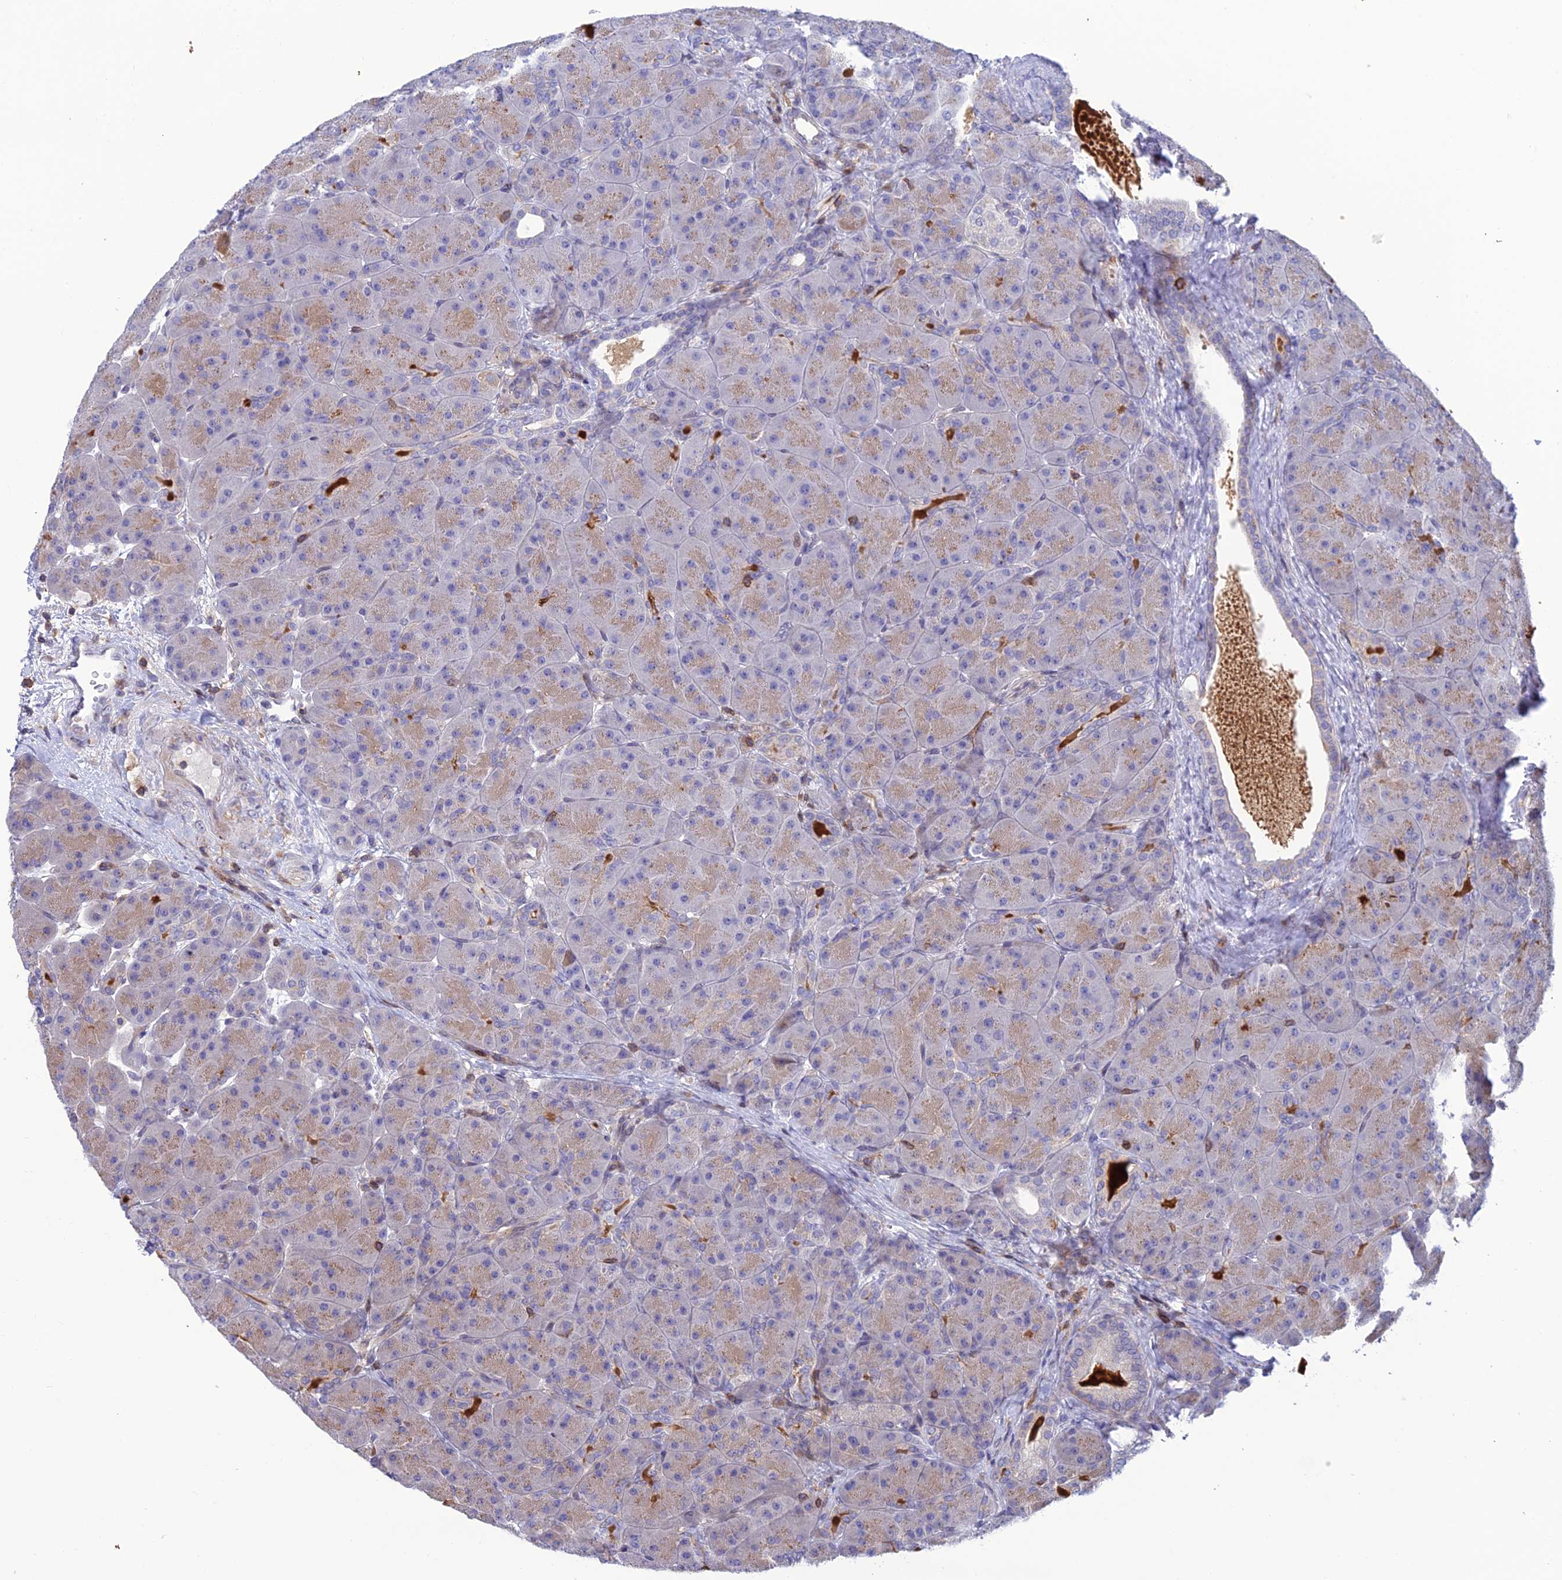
{"staining": {"intensity": "moderate", "quantity": "25%-75%", "location": "cytoplasmic/membranous"}, "tissue": "pancreas", "cell_type": "Exocrine glandular cells", "image_type": "normal", "snomed": [{"axis": "morphology", "description": "Normal tissue, NOS"}, {"axis": "topography", "description": "Pancreas"}], "caption": "A medium amount of moderate cytoplasmic/membranous positivity is identified in about 25%-75% of exocrine glandular cells in benign pancreas. Nuclei are stained in blue.", "gene": "FAM76A", "patient": {"sex": "male", "age": 66}}